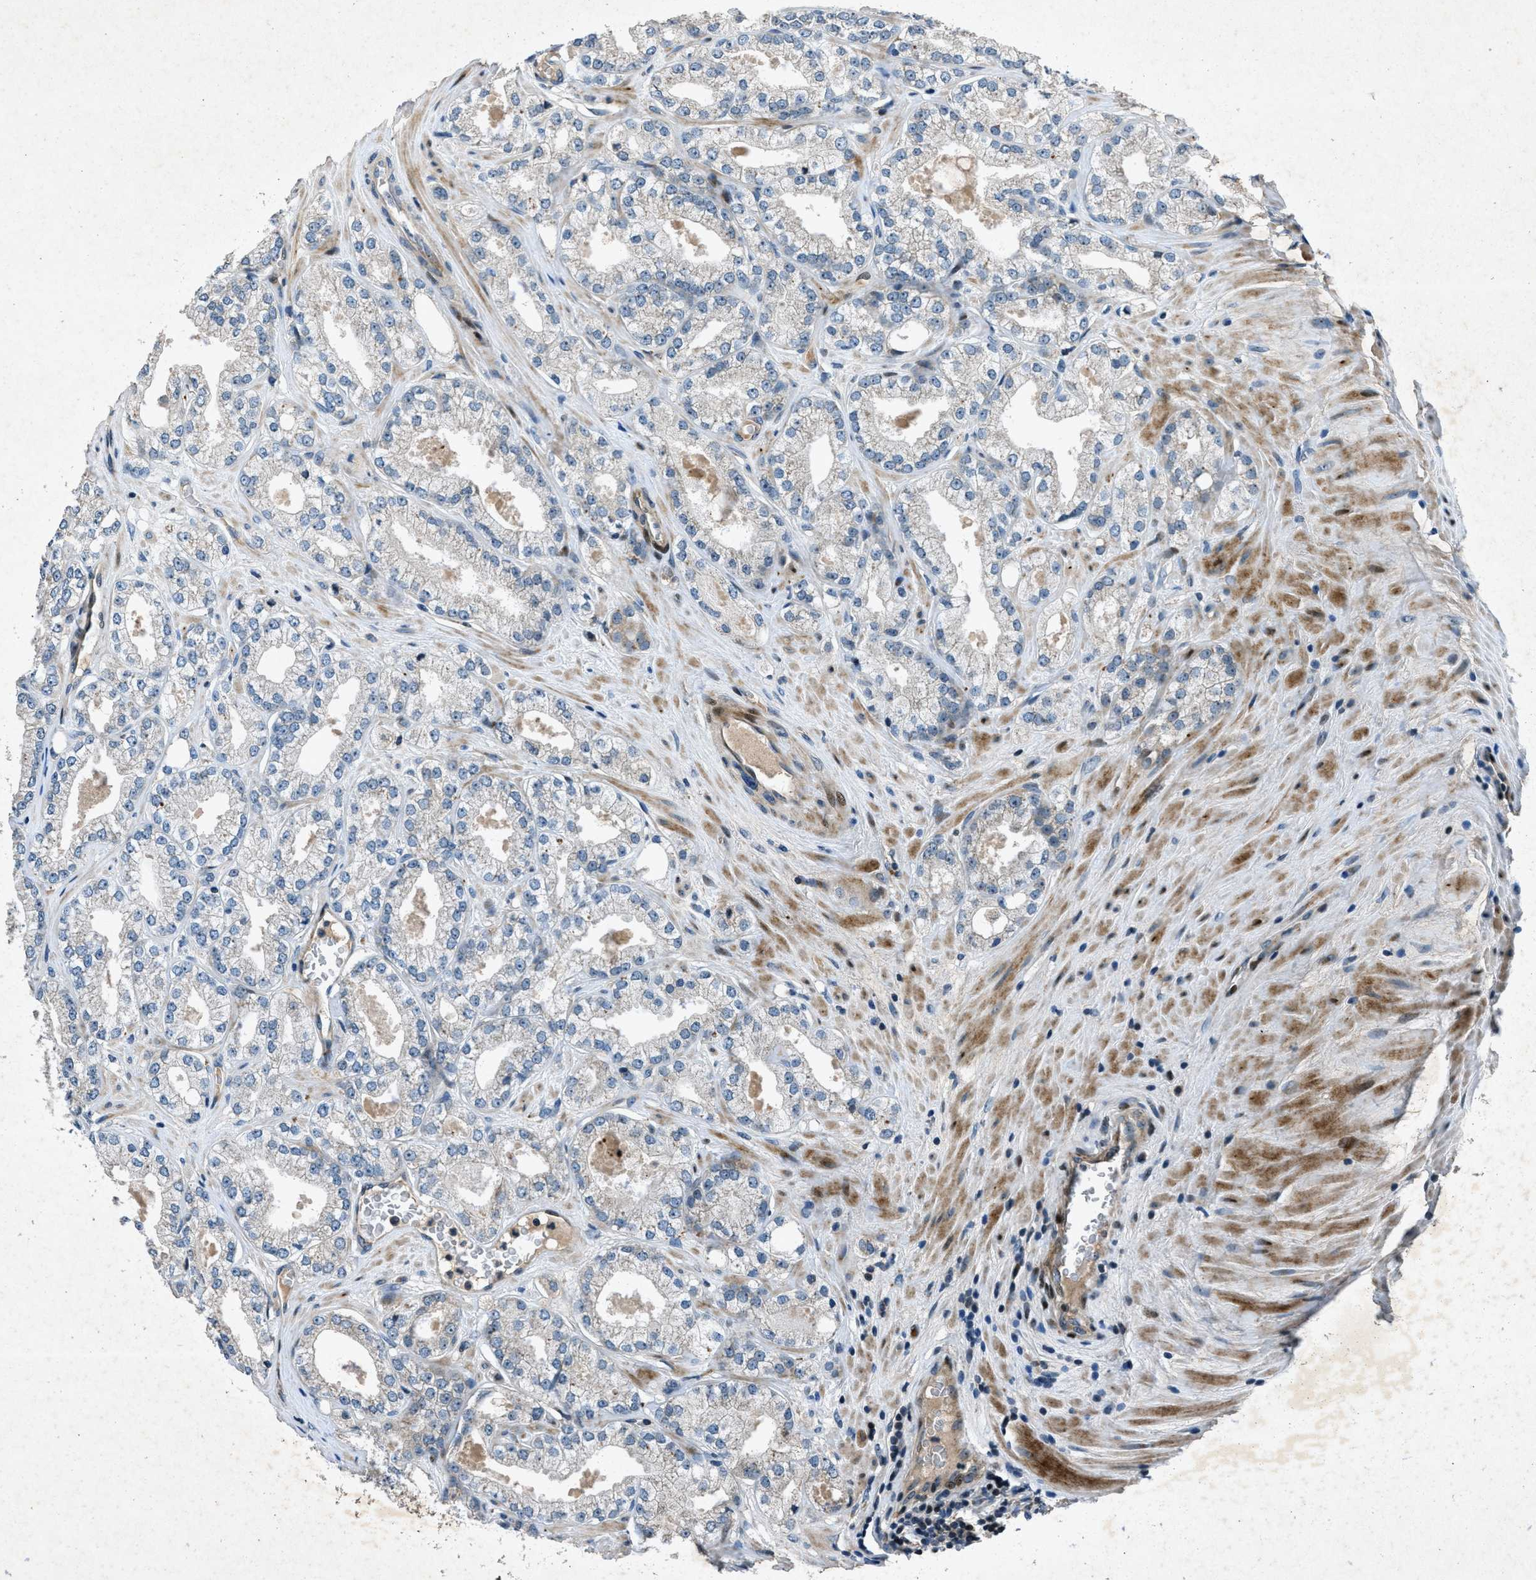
{"staining": {"intensity": "negative", "quantity": "none", "location": "none"}, "tissue": "prostate cancer", "cell_type": "Tumor cells", "image_type": "cancer", "snomed": [{"axis": "morphology", "description": "Adenocarcinoma, High grade"}, {"axis": "topography", "description": "Prostate"}], "caption": "Immunohistochemical staining of human prostate cancer (high-grade adenocarcinoma) reveals no significant staining in tumor cells.", "gene": "CLEC2D", "patient": {"sex": "male", "age": 71}}